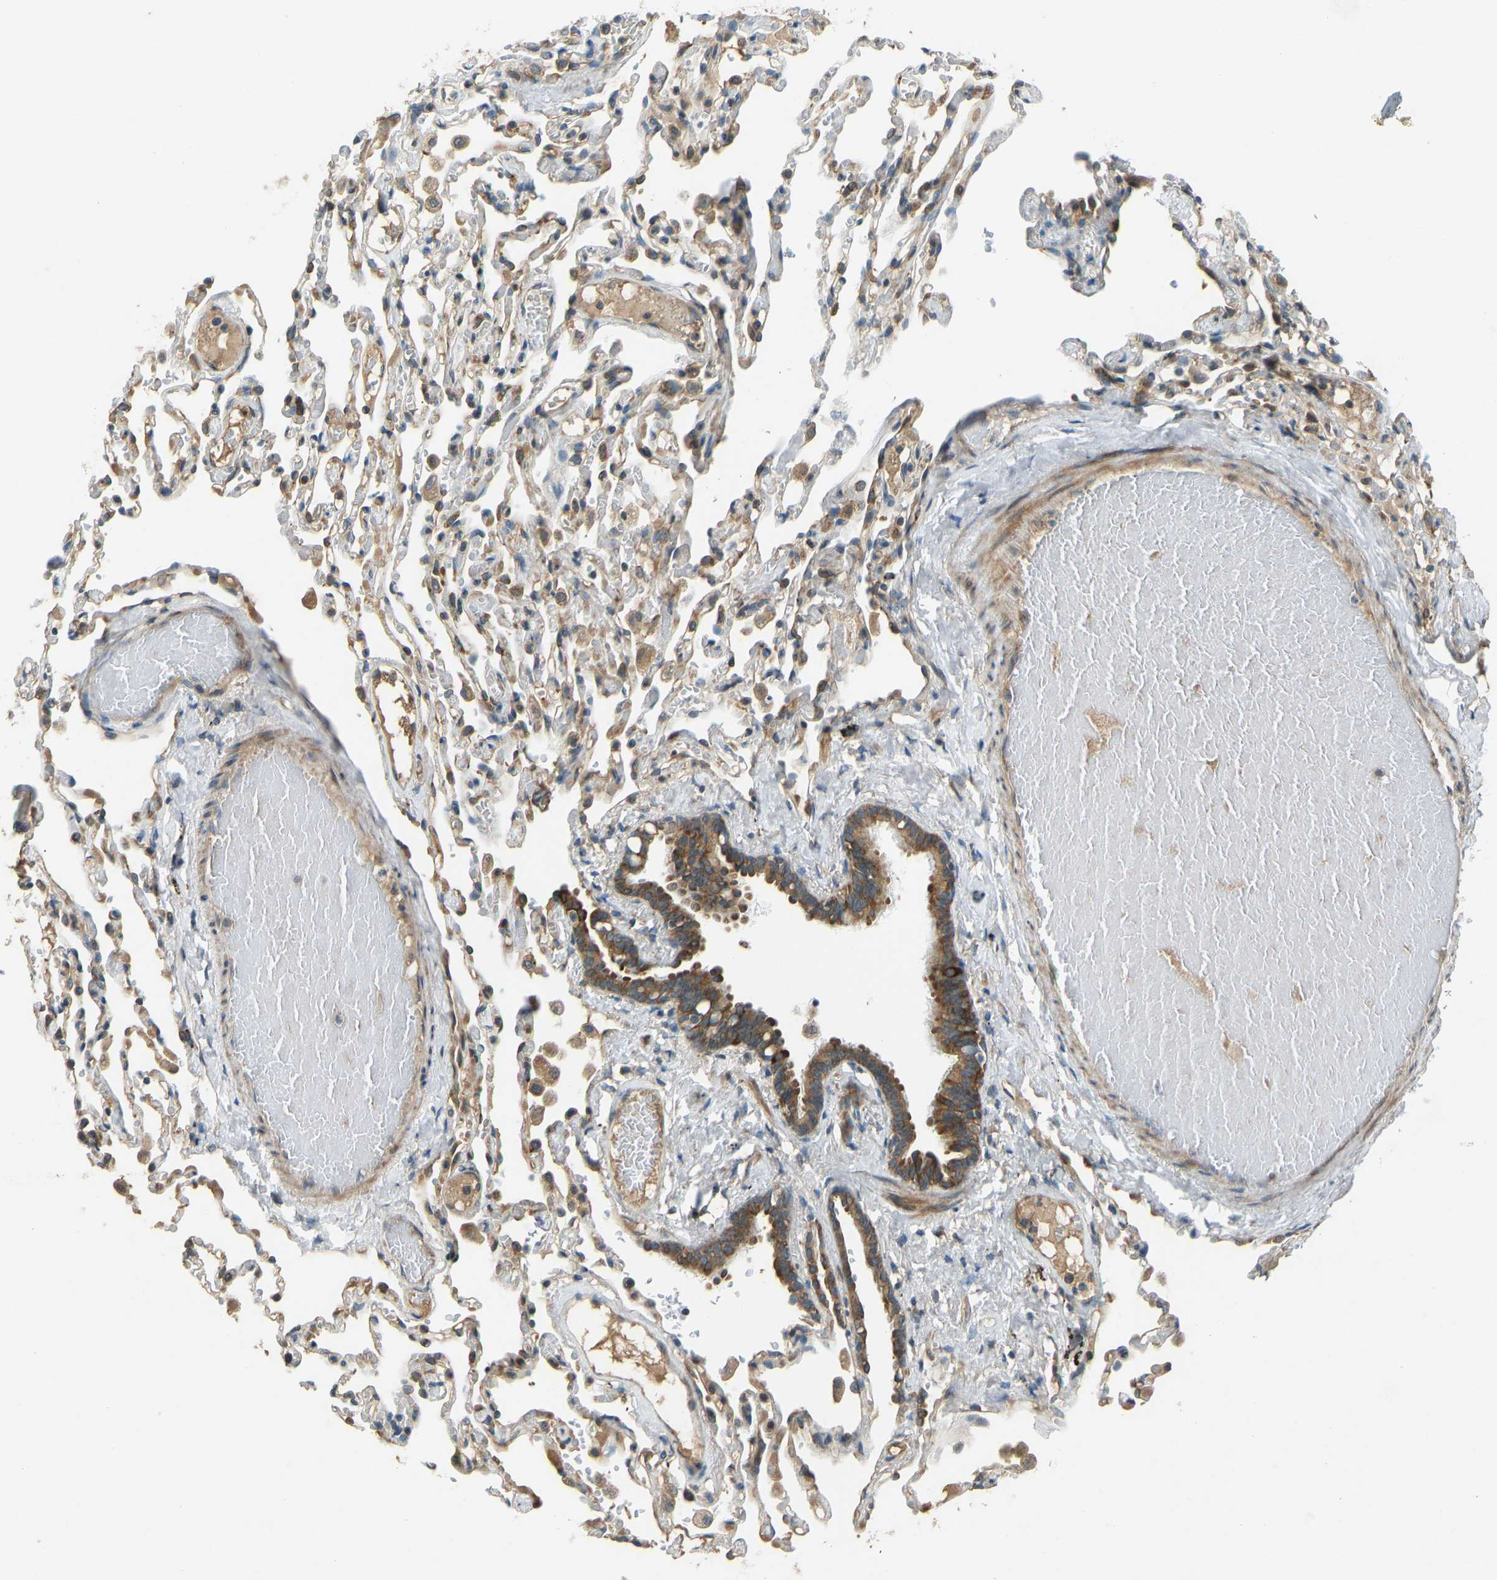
{"staining": {"intensity": "strong", "quantity": ">75%", "location": "cytoplasmic/membranous"}, "tissue": "bronchus", "cell_type": "Respiratory epithelial cells", "image_type": "normal", "snomed": [{"axis": "morphology", "description": "Normal tissue, NOS"}, {"axis": "morphology", "description": "Inflammation, NOS"}, {"axis": "topography", "description": "Cartilage tissue"}, {"axis": "topography", "description": "Lung"}], "caption": "The image exhibits immunohistochemical staining of normal bronchus. There is strong cytoplasmic/membranous staining is seen in approximately >75% of respiratory epithelial cells. The staining is performed using DAB brown chromogen to label protein expression. The nuclei are counter-stained blue using hematoxylin.", "gene": "STAU2", "patient": {"sex": "male", "age": 71}}